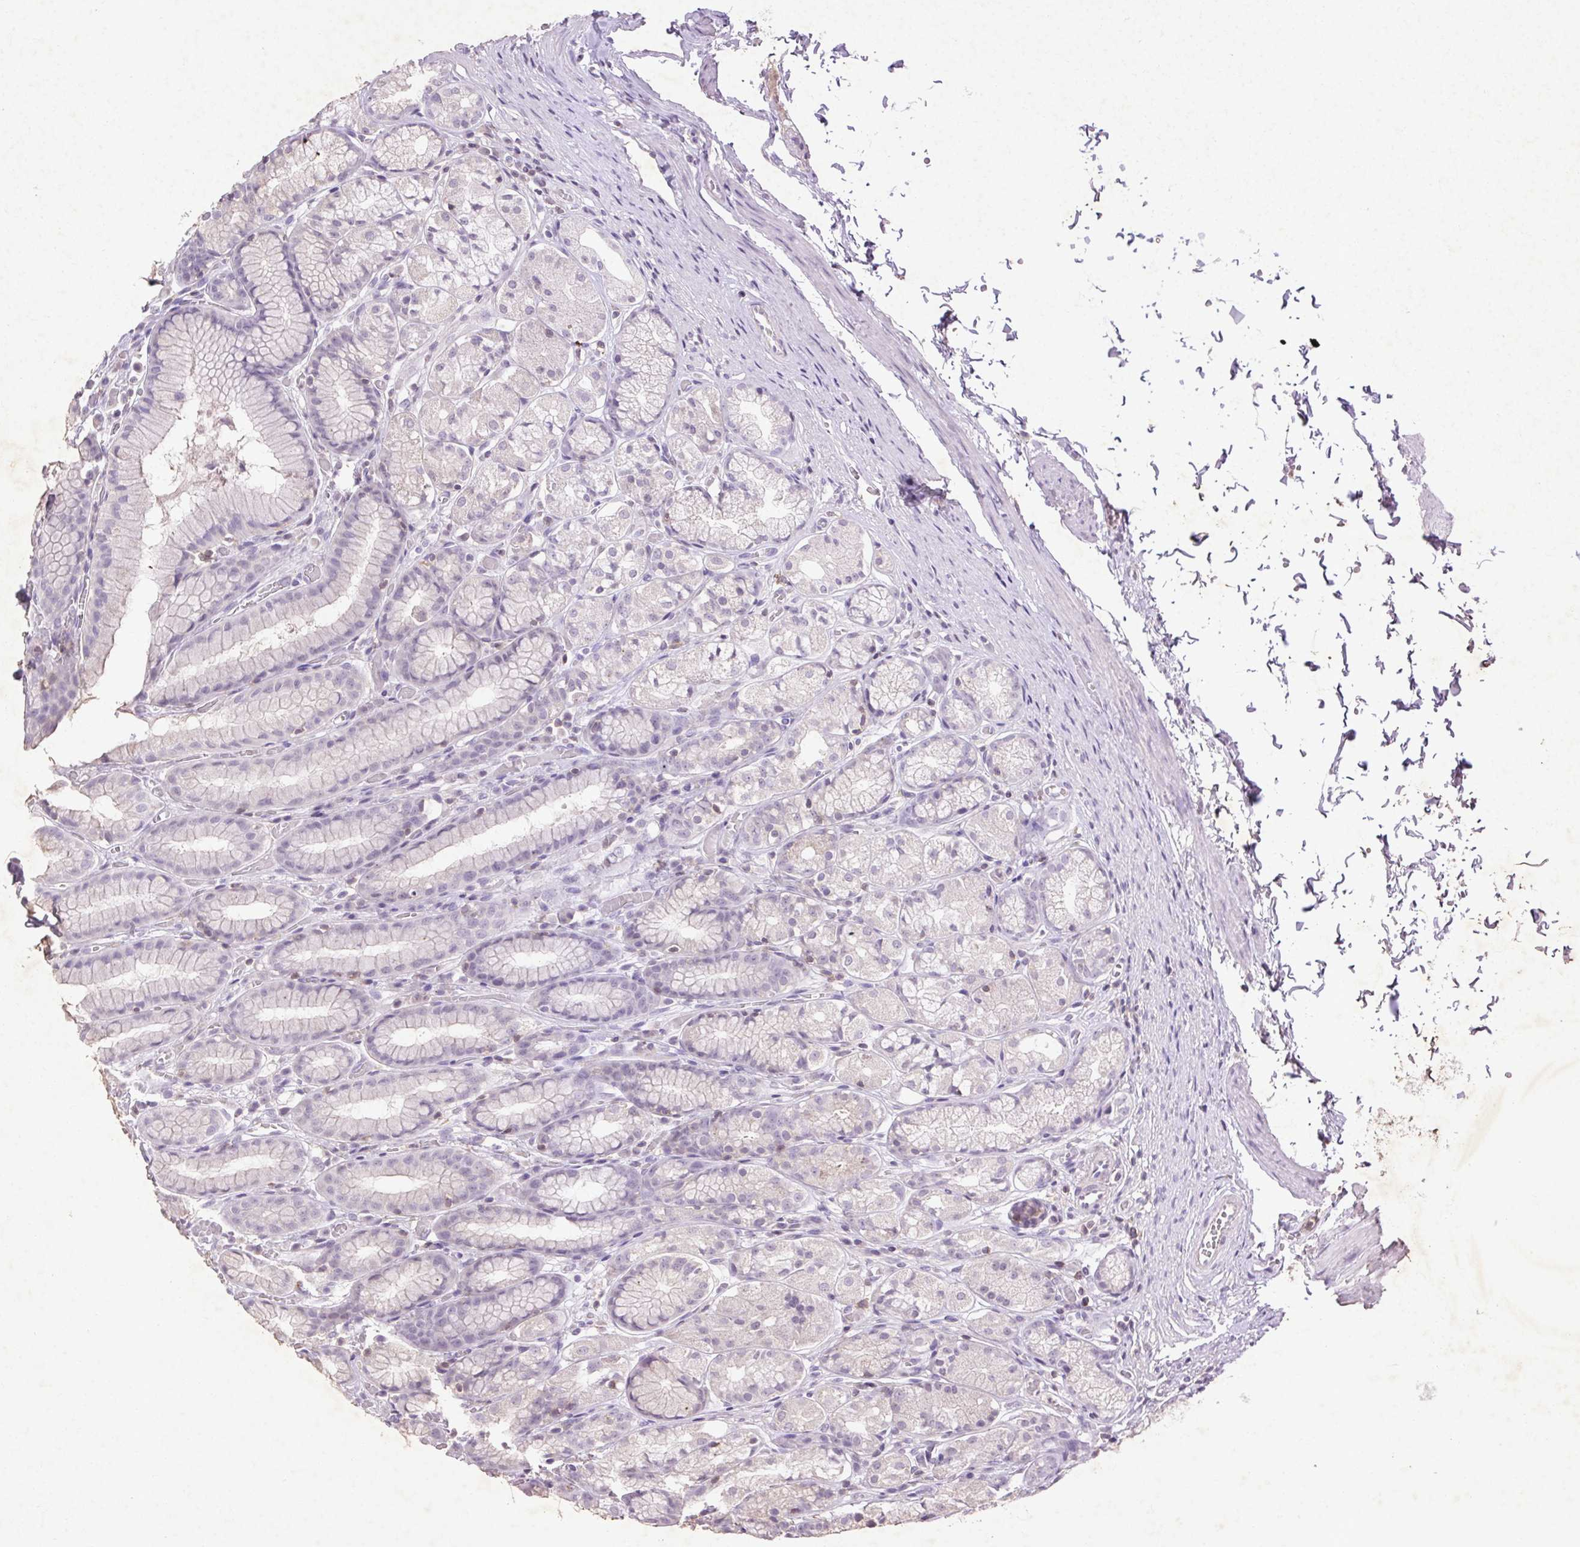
{"staining": {"intensity": "negative", "quantity": "none", "location": "none"}, "tissue": "stomach", "cell_type": "Glandular cells", "image_type": "normal", "snomed": [{"axis": "morphology", "description": "Normal tissue, NOS"}, {"axis": "topography", "description": "Stomach"}], "caption": "This is an immunohistochemistry (IHC) image of unremarkable stomach. There is no positivity in glandular cells.", "gene": "FNDC7", "patient": {"sex": "male", "age": 70}}